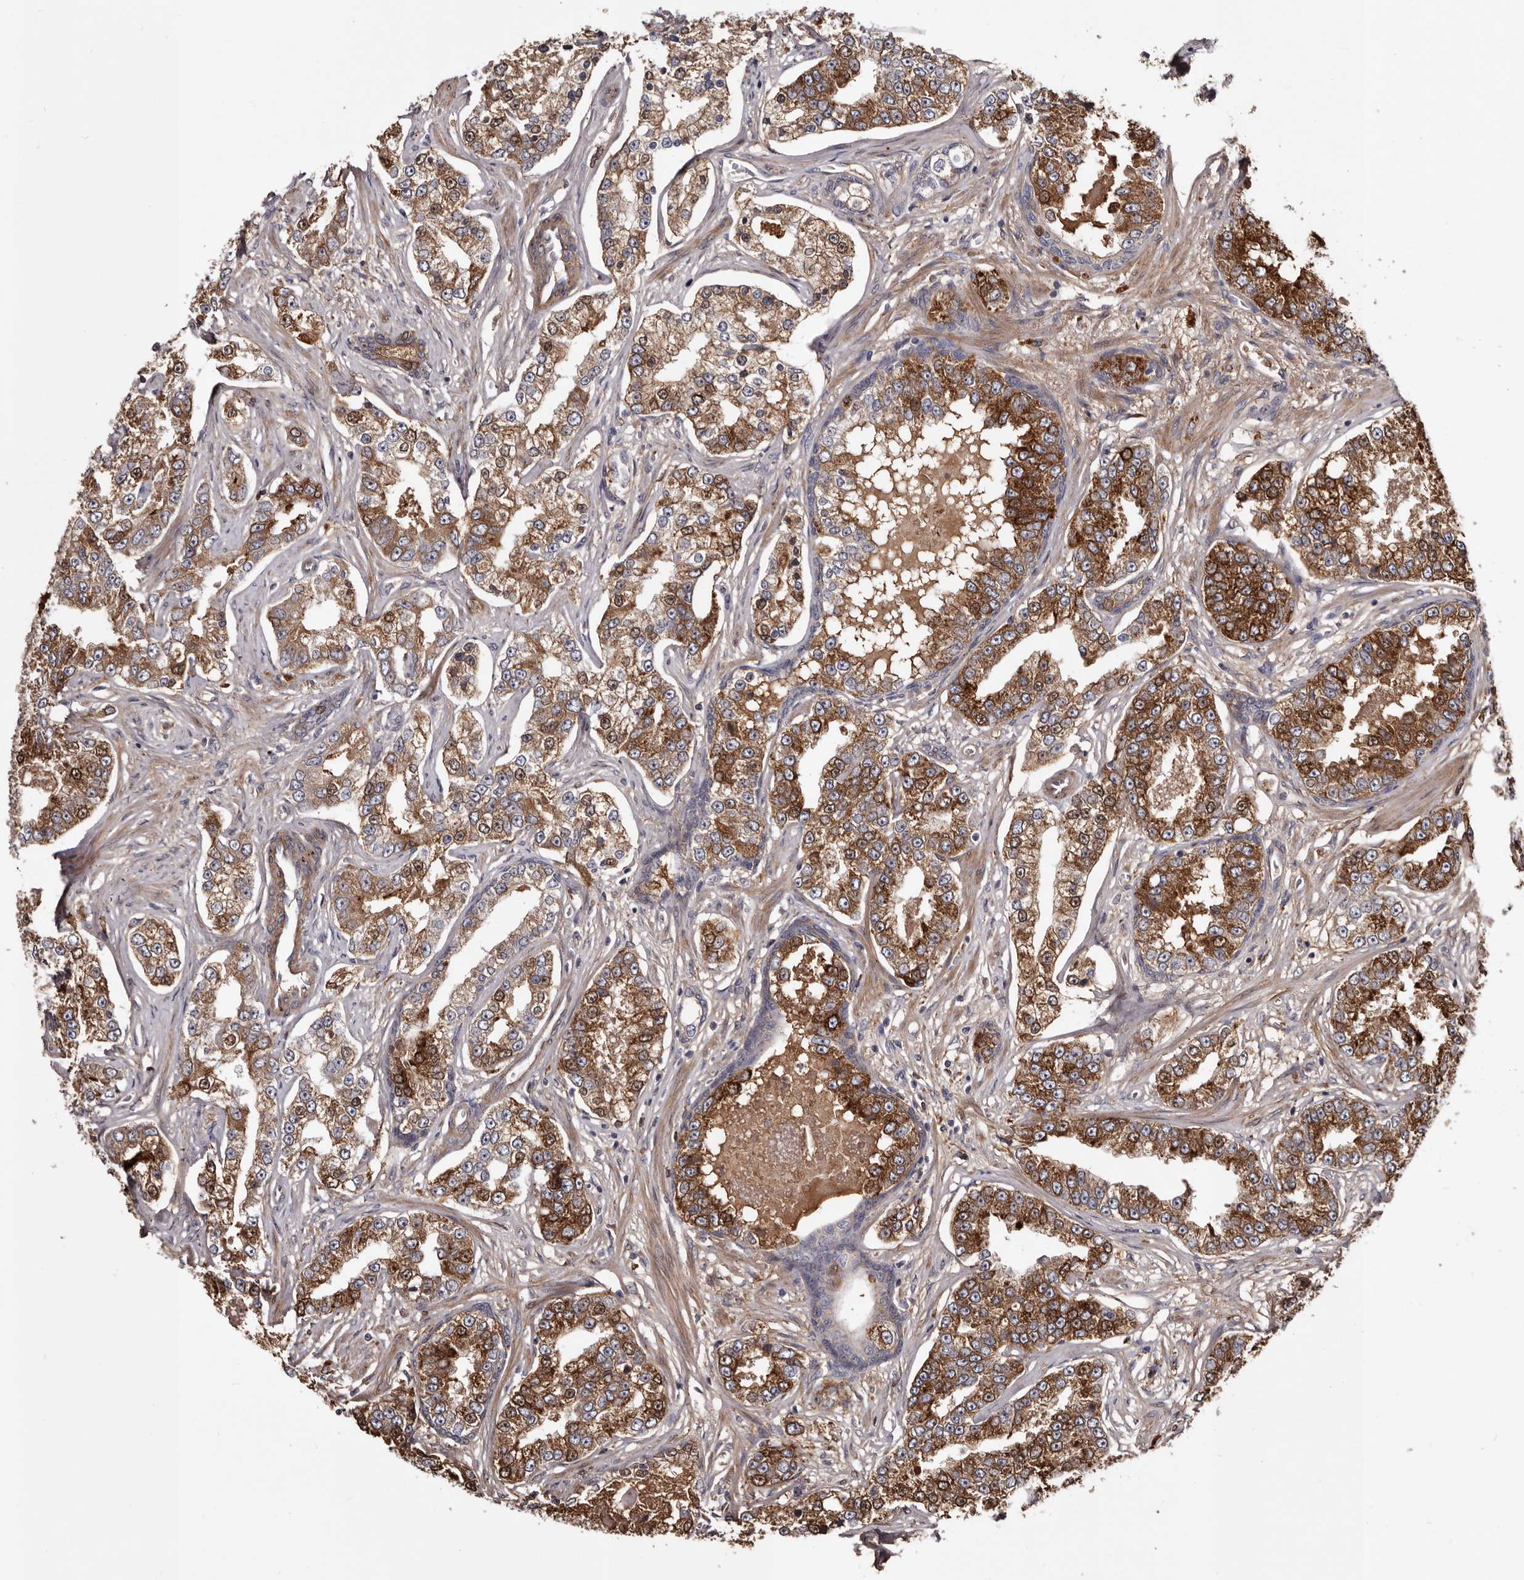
{"staining": {"intensity": "moderate", "quantity": "25%-75%", "location": "cytoplasmic/membranous"}, "tissue": "prostate cancer", "cell_type": "Tumor cells", "image_type": "cancer", "snomed": [{"axis": "morphology", "description": "Normal tissue, NOS"}, {"axis": "morphology", "description": "Adenocarcinoma, High grade"}, {"axis": "topography", "description": "Prostate"}], "caption": "Prostate cancer (high-grade adenocarcinoma) stained for a protein reveals moderate cytoplasmic/membranous positivity in tumor cells. The protein of interest is shown in brown color, while the nuclei are stained blue.", "gene": "CYP1B1", "patient": {"sex": "male", "age": 83}}